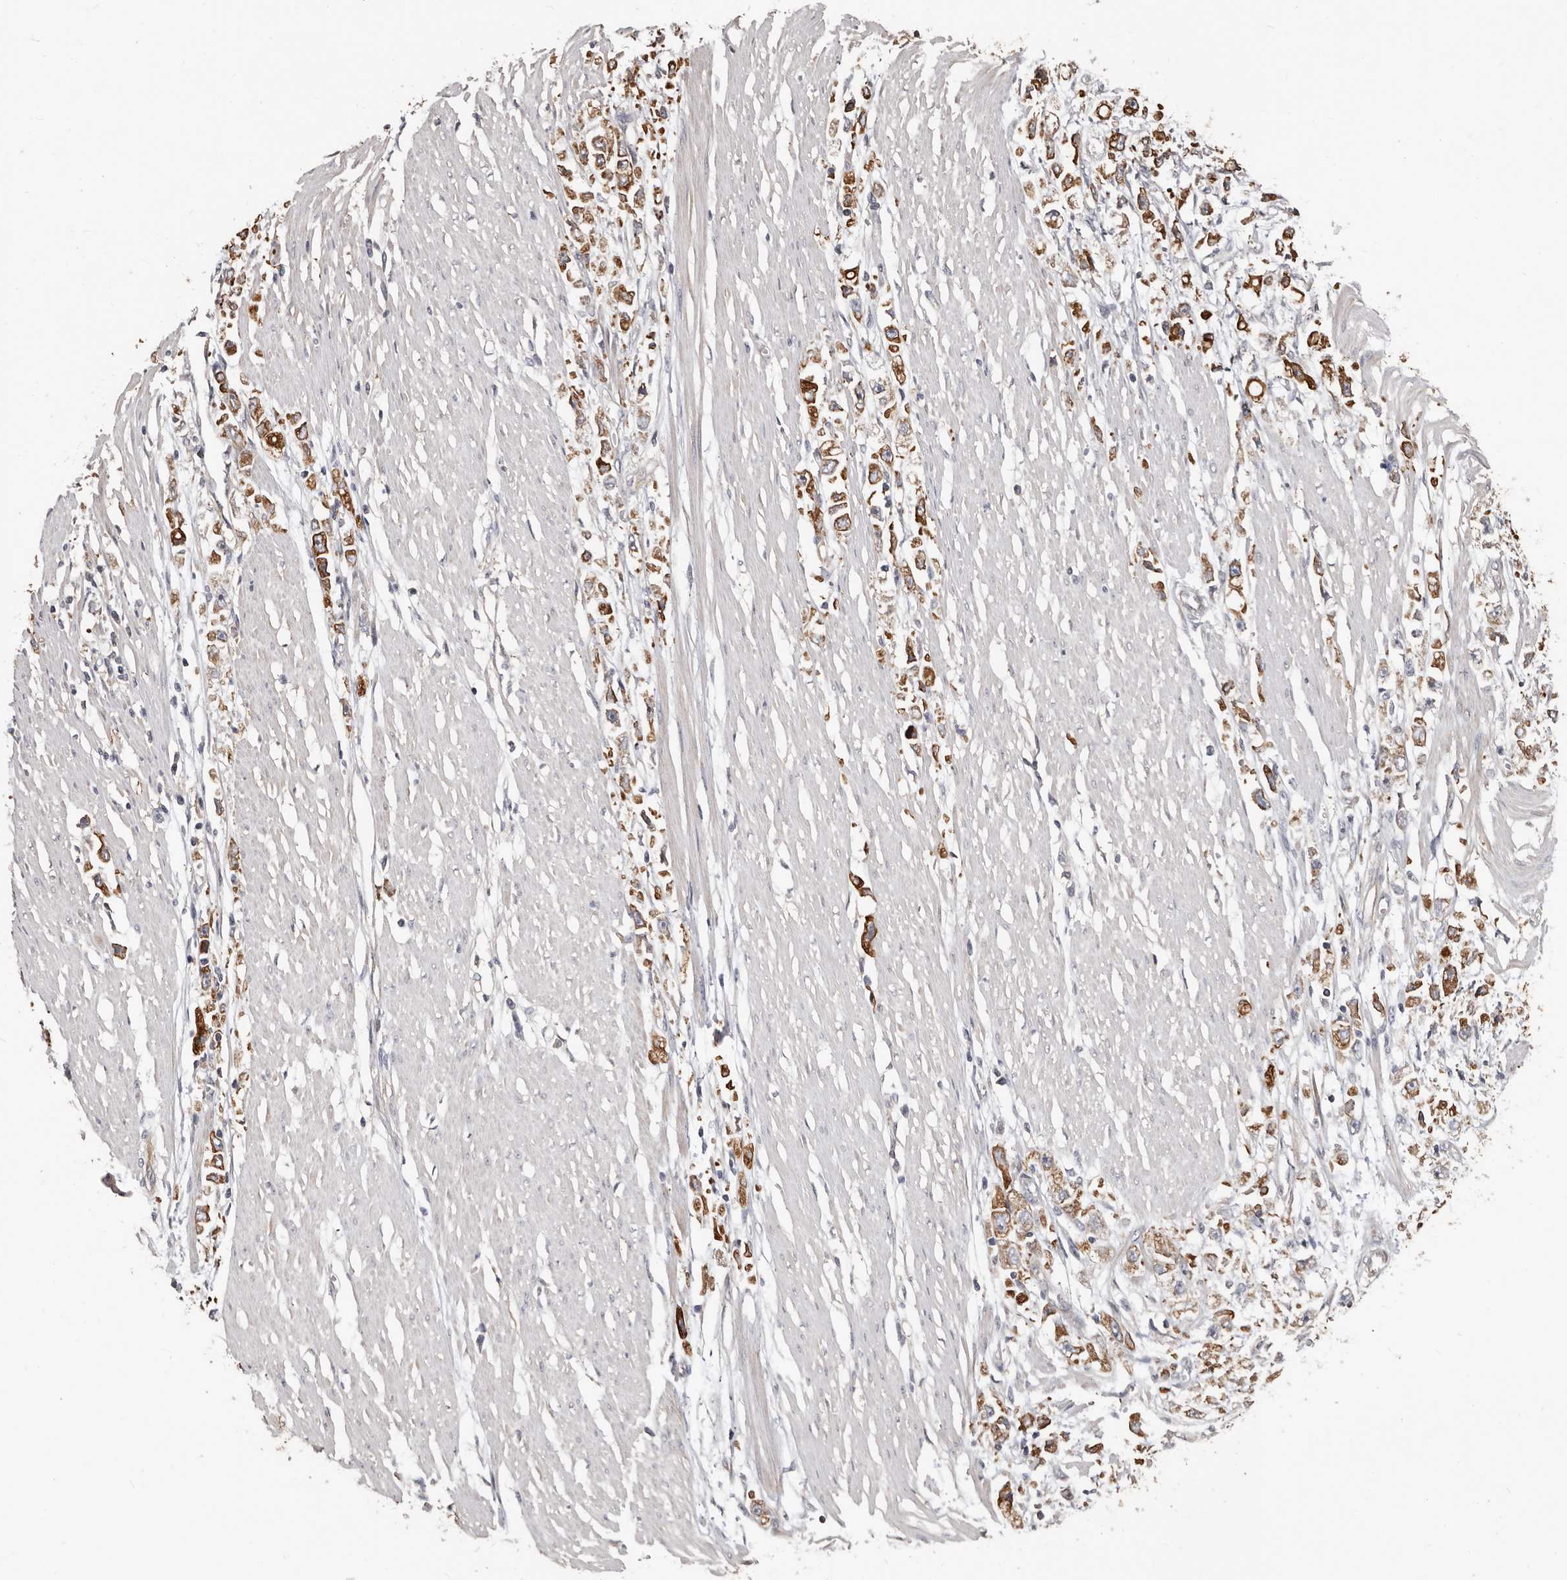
{"staining": {"intensity": "moderate", "quantity": ">75%", "location": "cytoplasmic/membranous"}, "tissue": "stomach cancer", "cell_type": "Tumor cells", "image_type": "cancer", "snomed": [{"axis": "morphology", "description": "Adenocarcinoma, NOS"}, {"axis": "topography", "description": "Stomach"}], "caption": "Tumor cells show medium levels of moderate cytoplasmic/membranous positivity in approximately >75% of cells in adenocarcinoma (stomach).", "gene": "MRPL18", "patient": {"sex": "female", "age": 59}}